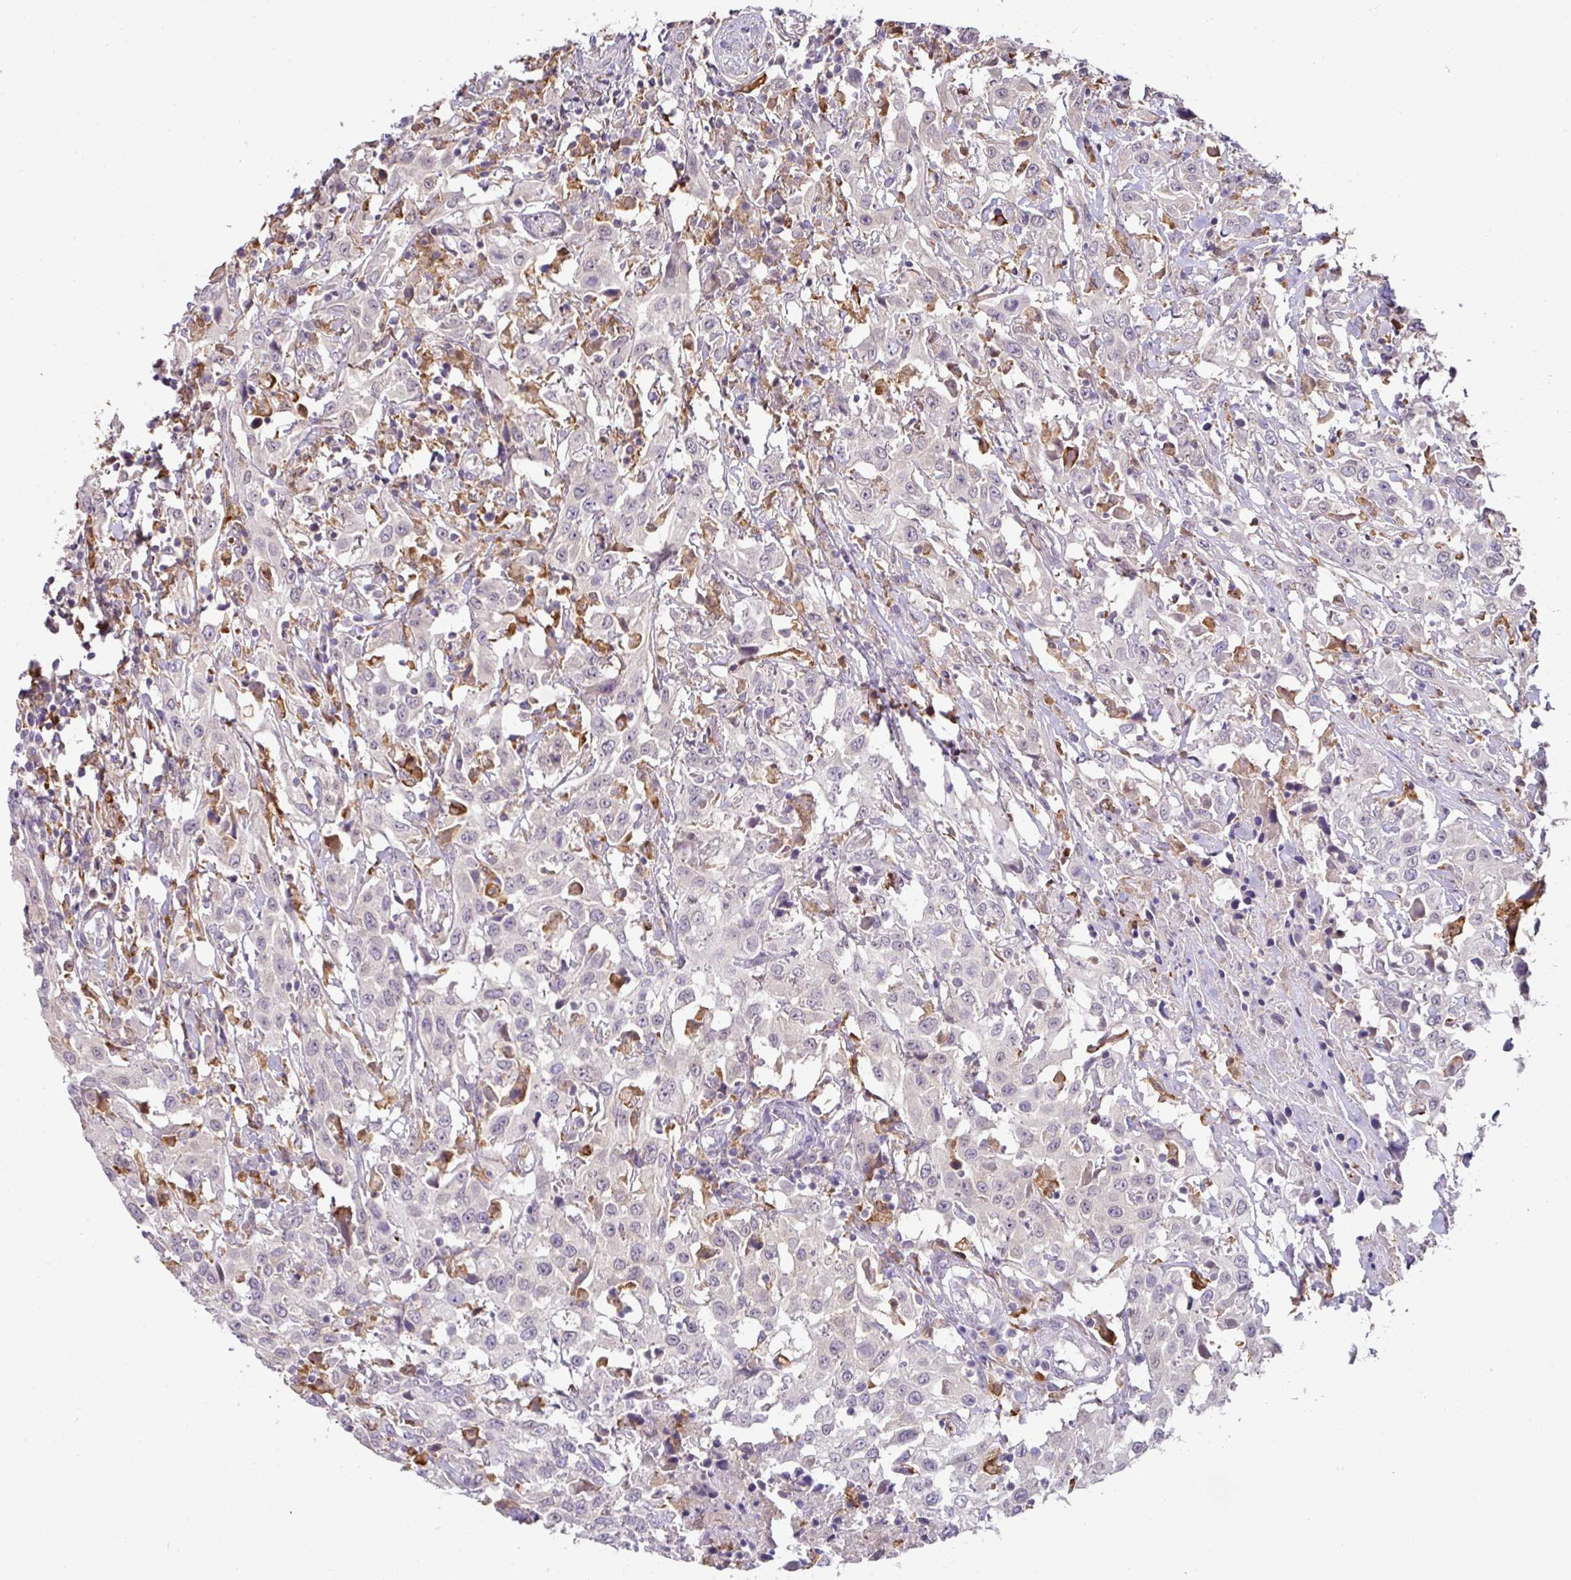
{"staining": {"intensity": "negative", "quantity": "none", "location": "none"}, "tissue": "urothelial cancer", "cell_type": "Tumor cells", "image_type": "cancer", "snomed": [{"axis": "morphology", "description": "Urothelial carcinoma, High grade"}, {"axis": "topography", "description": "Urinary bladder"}], "caption": "Immunohistochemical staining of urothelial cancer demonstrates no significant staining in tumor cells.", "gene": "GCNT7", "patient": {"sex": "male", "age": 61}}